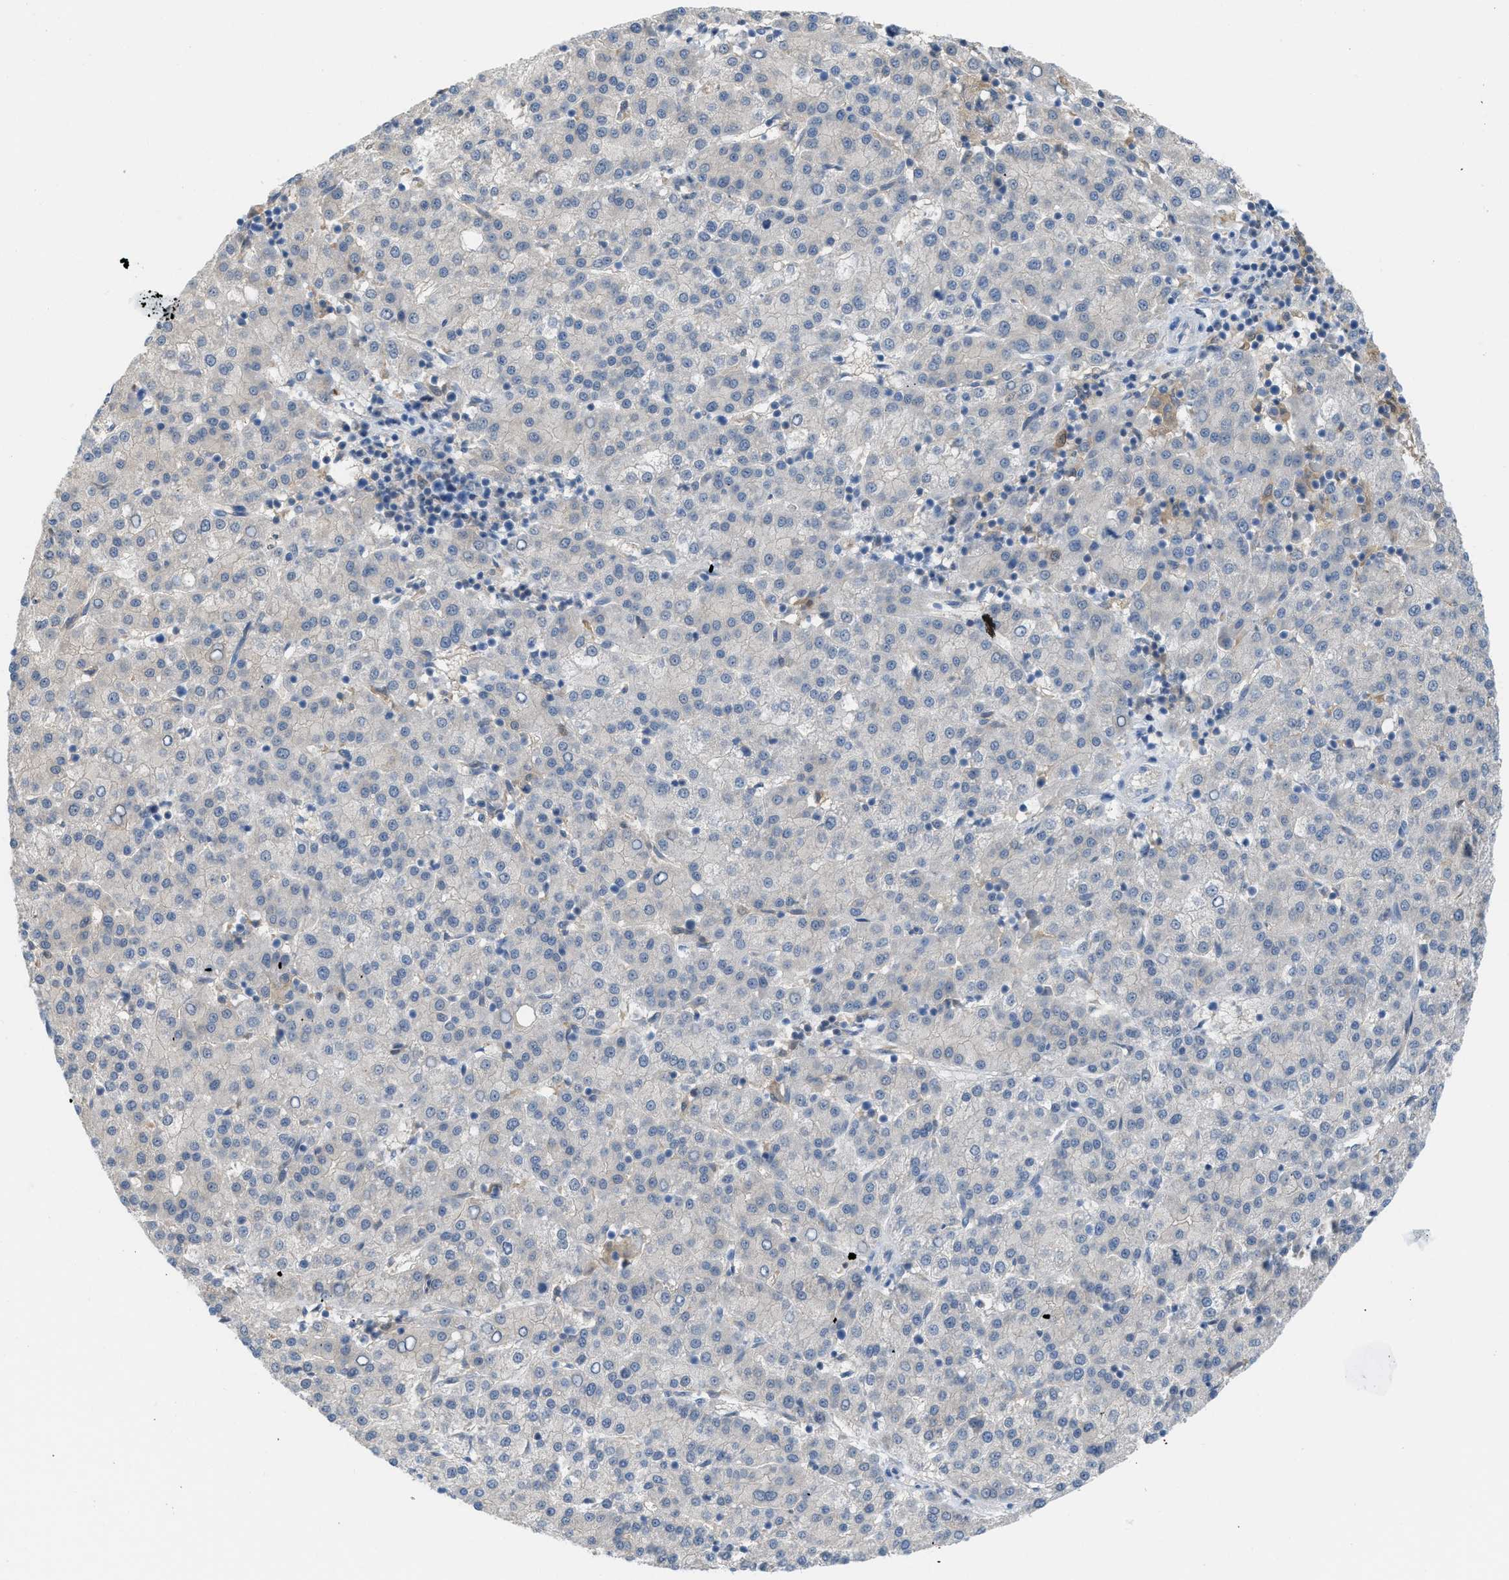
{"staining": {"intensity": "negative", "quantity": "none", "location": "none"}, "tissue": "liver cancer", "cell_type": "Tumor cells", "image_type": "cancer", "snomed": [{"axis": "morphology", "description": "Carcinoma, Hepatocellular, NOS"}, {"axis": "topography", "description": "Liver"}], "caption": "DAB (3,3'-diaminobenzidine) immunohistochemical staining of hepatocellular carcinoma (liver) reveals no significant expression in tumor cells.", "gene": "CSTB", "patient": {"sex": "female", "age": 58}}